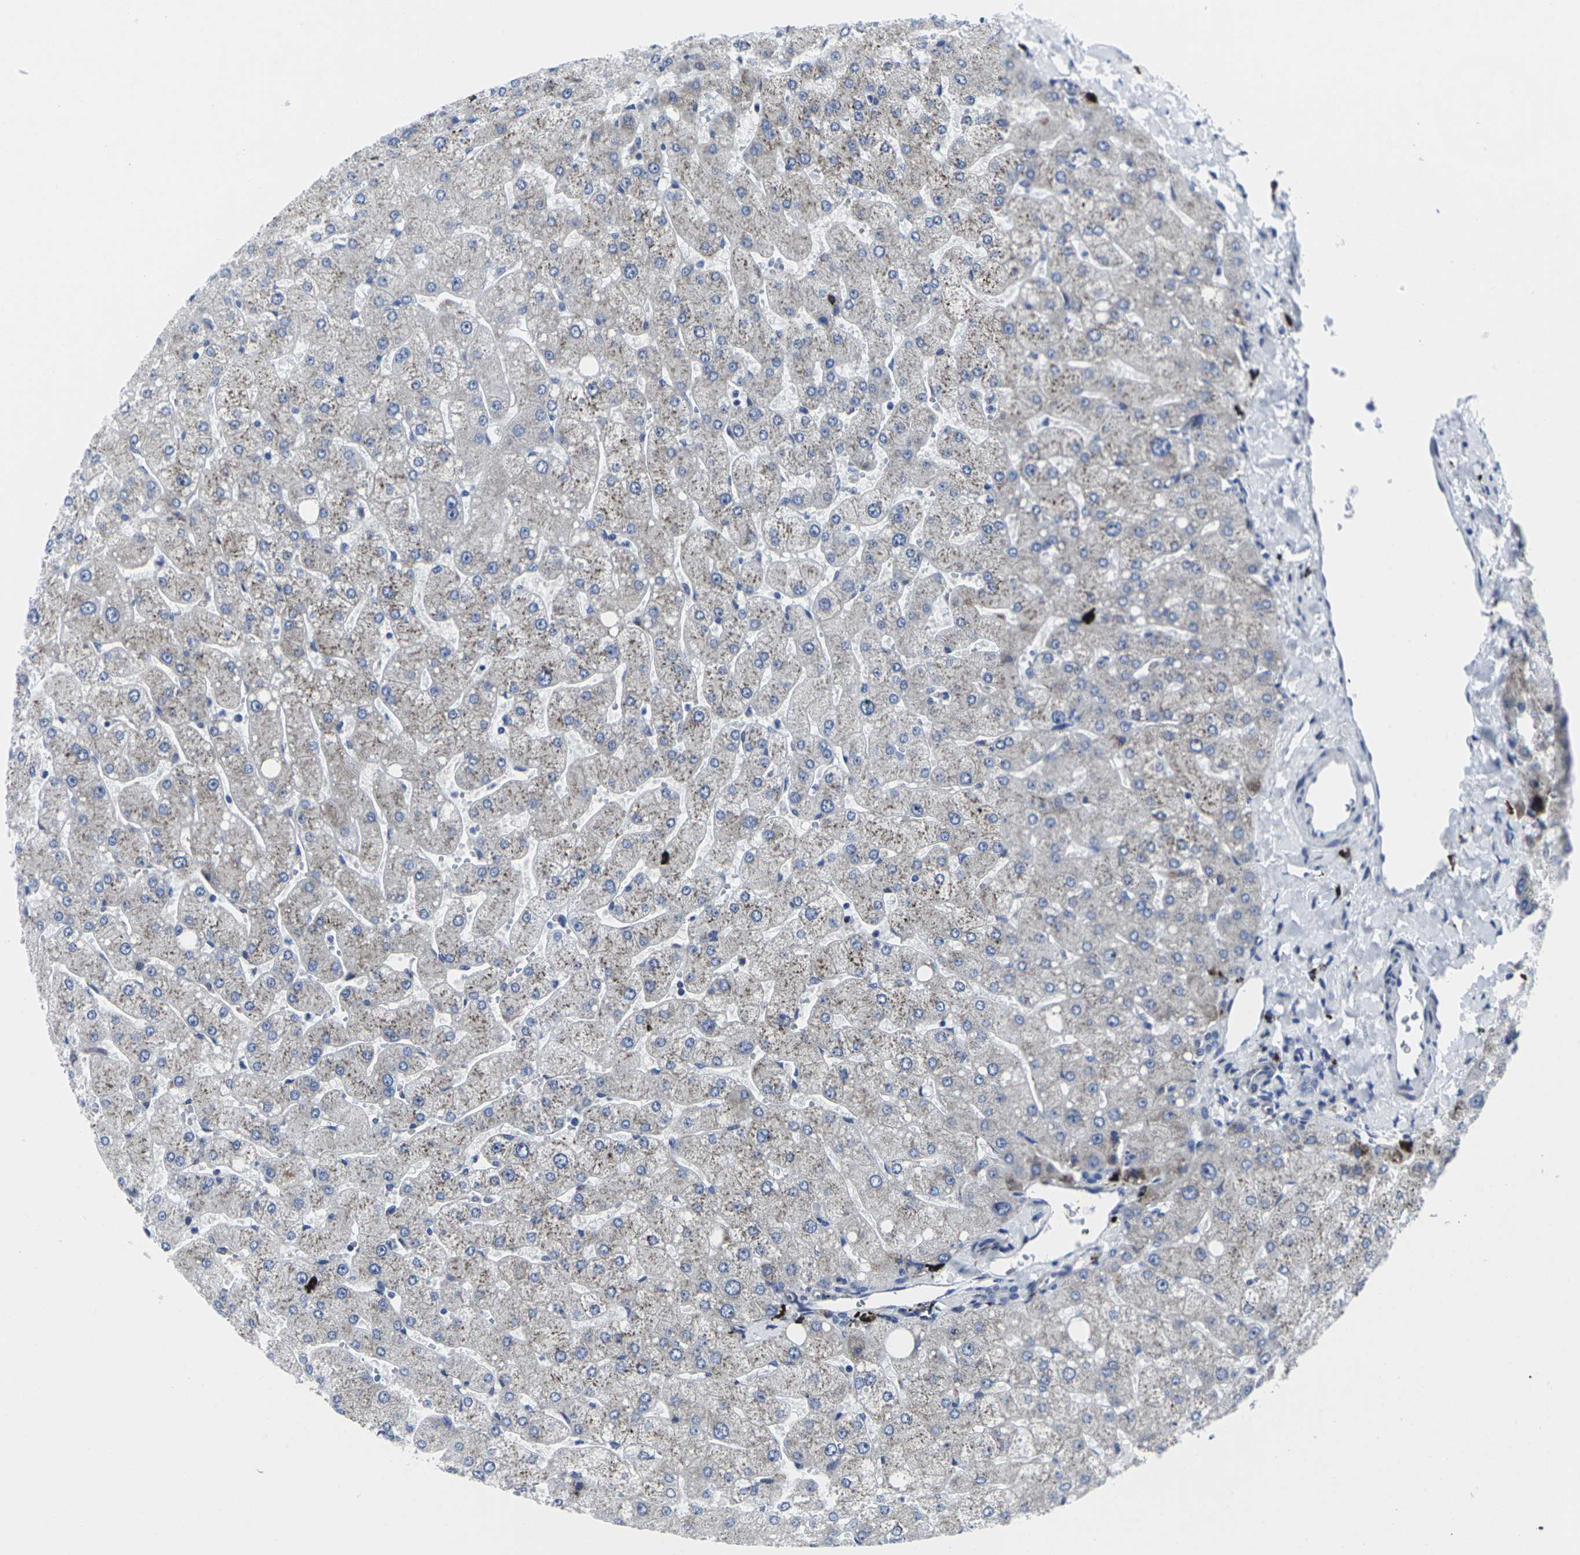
{"staining": {"intensity": "negative", "quantity": "none", "location": "none"}, "tissue": "liver", "cell_type": "Cholangiocytes", "image_type": "normal", "snomed": [{"axis": "morphology", "description": "Normal tissue, NOS"}, {"axis": "topography", "description": "Liver"}], "caption": "High power microscopy image of an immunohistochemistry (IHC) histopathology image of benign liver, revealing no significant positivity in cholangiocytes. The staining was performed using DAB to visualize the protein expression in brown, while the nuclei were stained in blue with hematoxylin (Magnification: 20x).", "gene": "RPN1", "patient": {"sex": "male", "age": 55}}